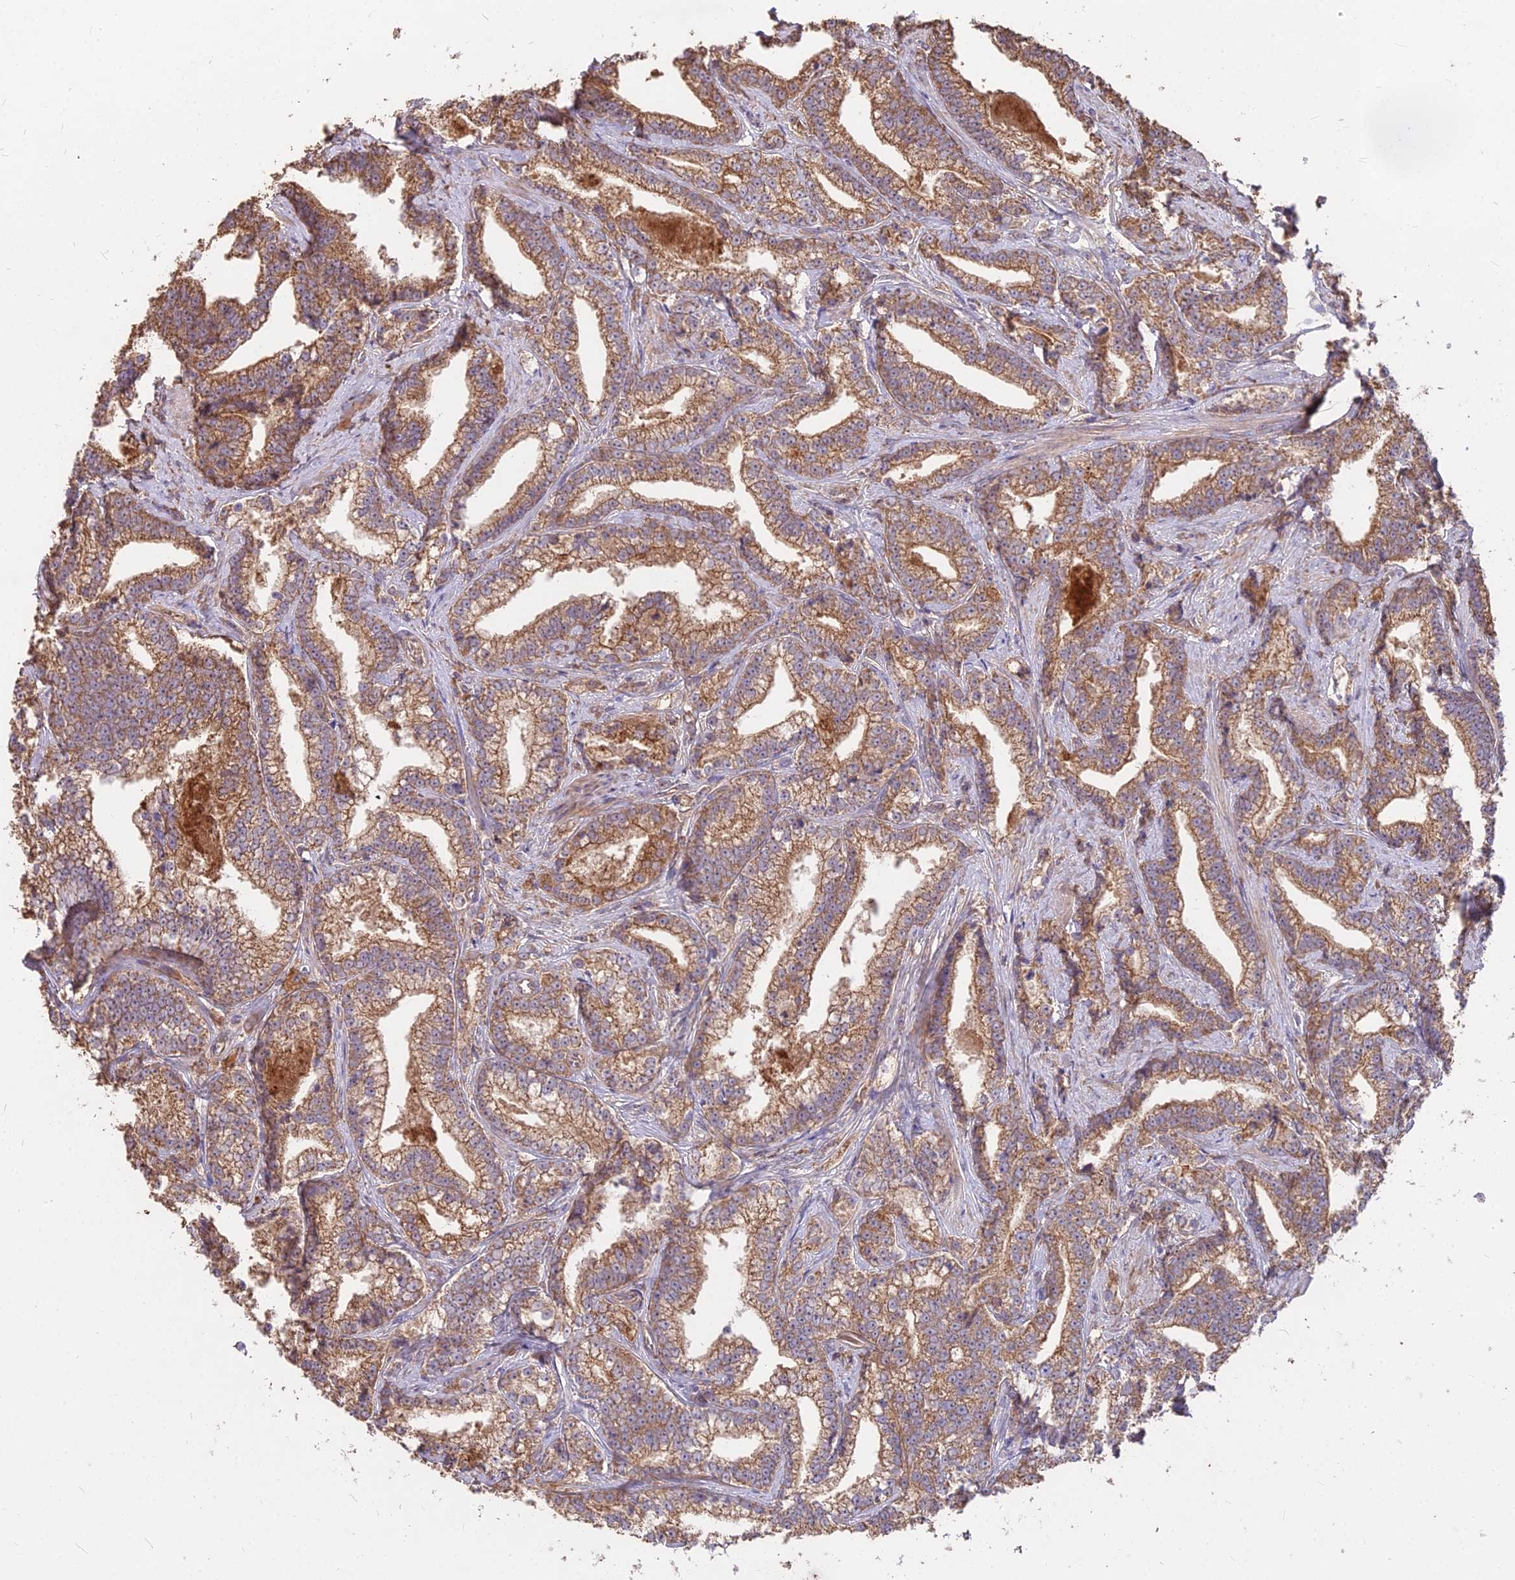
{"staining": {"intensity": "moderate", "quantity": ">75%", "location": "cytoplasmic/membranous"}, "tissue": "prostate cancer", "cell_type": "Tumor cells", "image_type": "cancer", "snomed": [{"axis": "morphology", "description": "Adenocarcinoma, High grade"}, {"axis": "topography", "description": "Prostate and seminal vesicle, NOS"}], "caption": "Immunohistochemistry (IHC) (DAB) staining of human prostate cancer shows moderate cytoplasmic/membranous protein staining in about >75% of tumor cells.", "gene": "CEMIP2", "patient": {"sex": "male", "age": 67}}